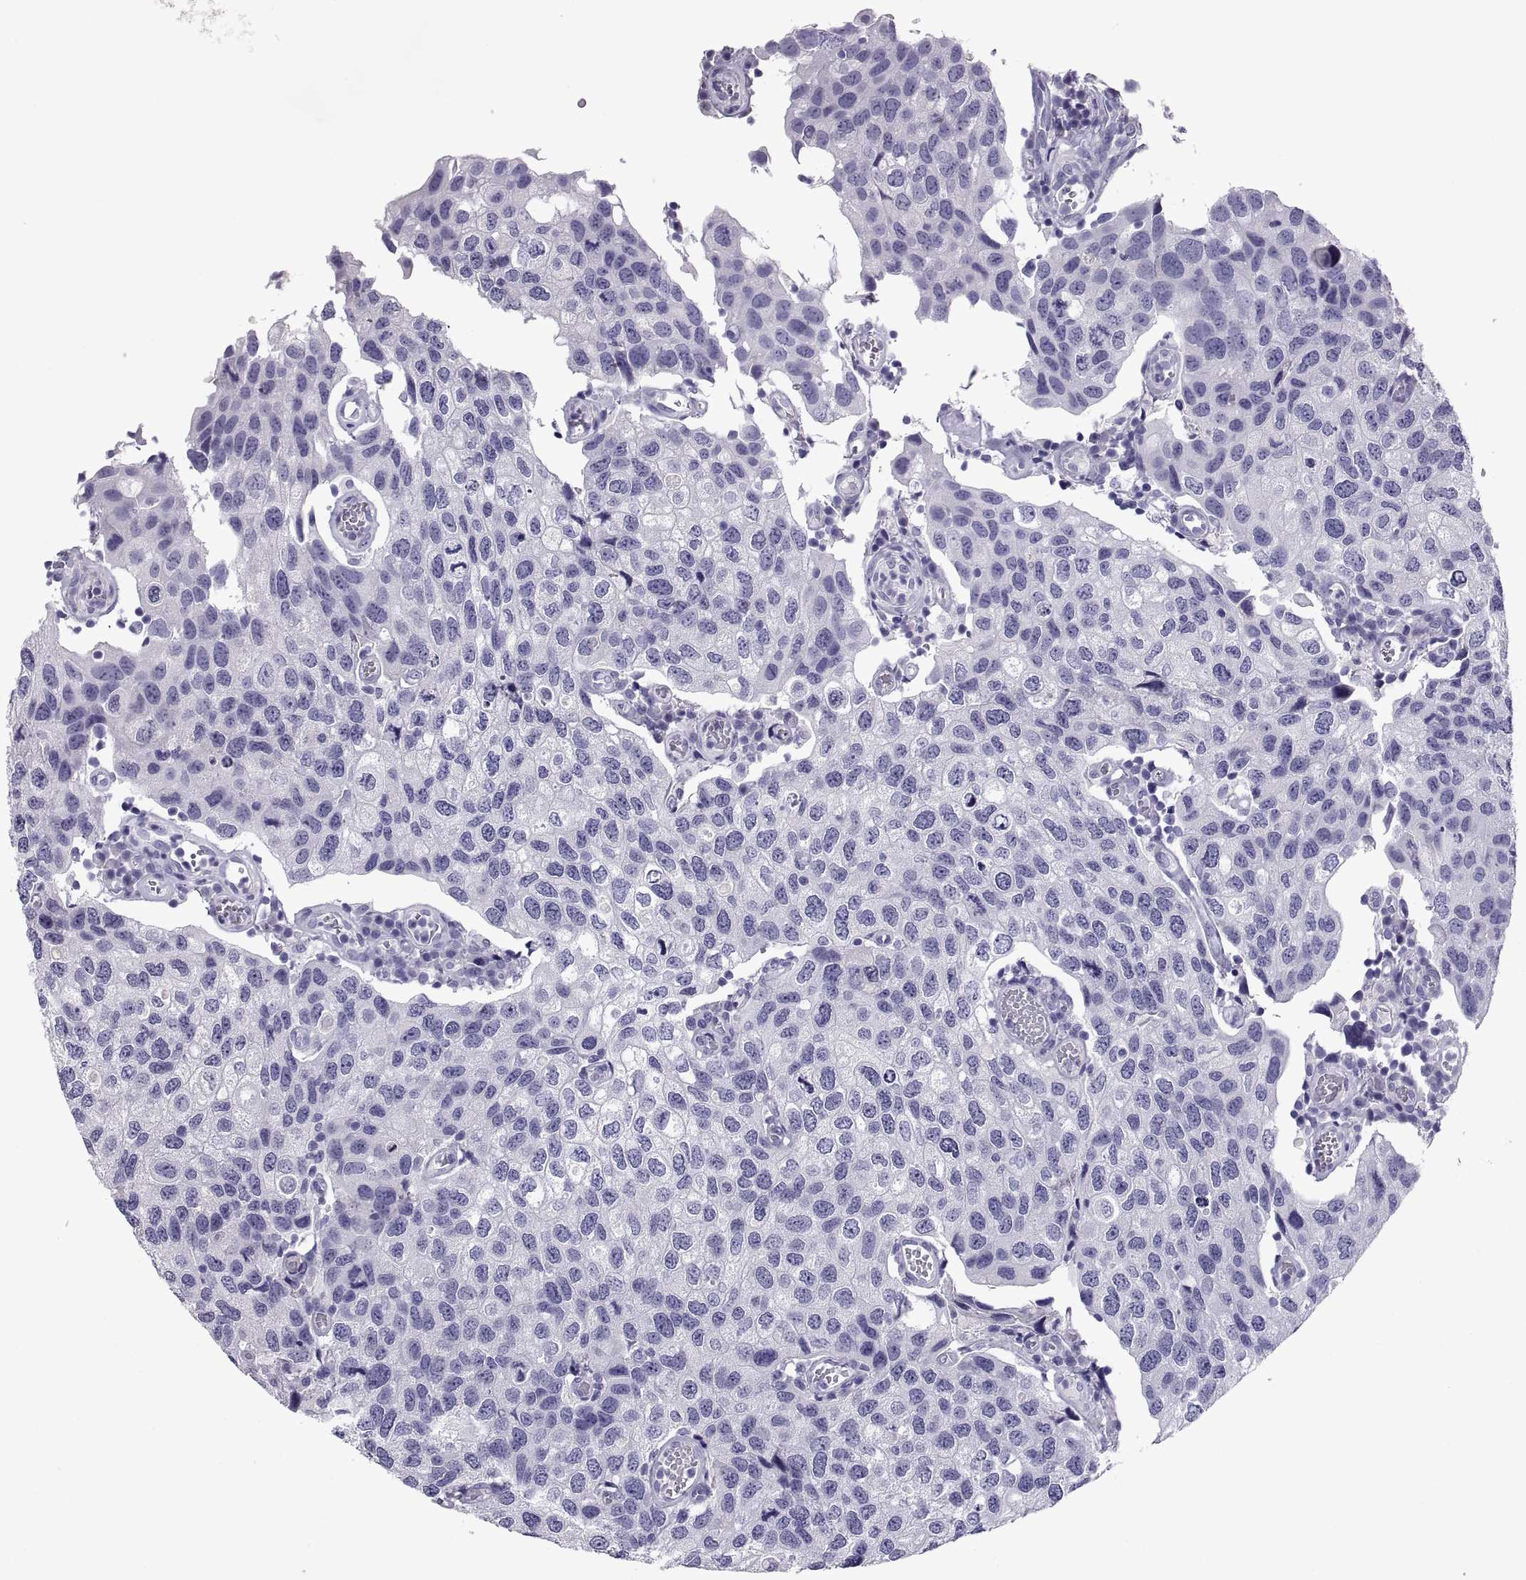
{"staining": {"intensity": "negative", "quantity": "none", "location": "none"}, "tissue": "urothelial cancer", "cell_type": "Tumor cells", "image_type": "cancer", "snomed": [{"axis": "morphology", "description": "Urothelial carcinoma, High grade"}, {"axis": "topography", "description": "Urinary bladder"}], "caption": "There is no significant positivity in tumor cells of urothelial carcinoma (high-grade). The staining was performed using DAB (3,3'-diaminobenzidine) to visualize the protein expression in brown, while the nuclei were stained in blue with hematoxylin (Magnification: 20x).", "gene": "RGS20", "patient": {"sex": "male", "age": 79}}